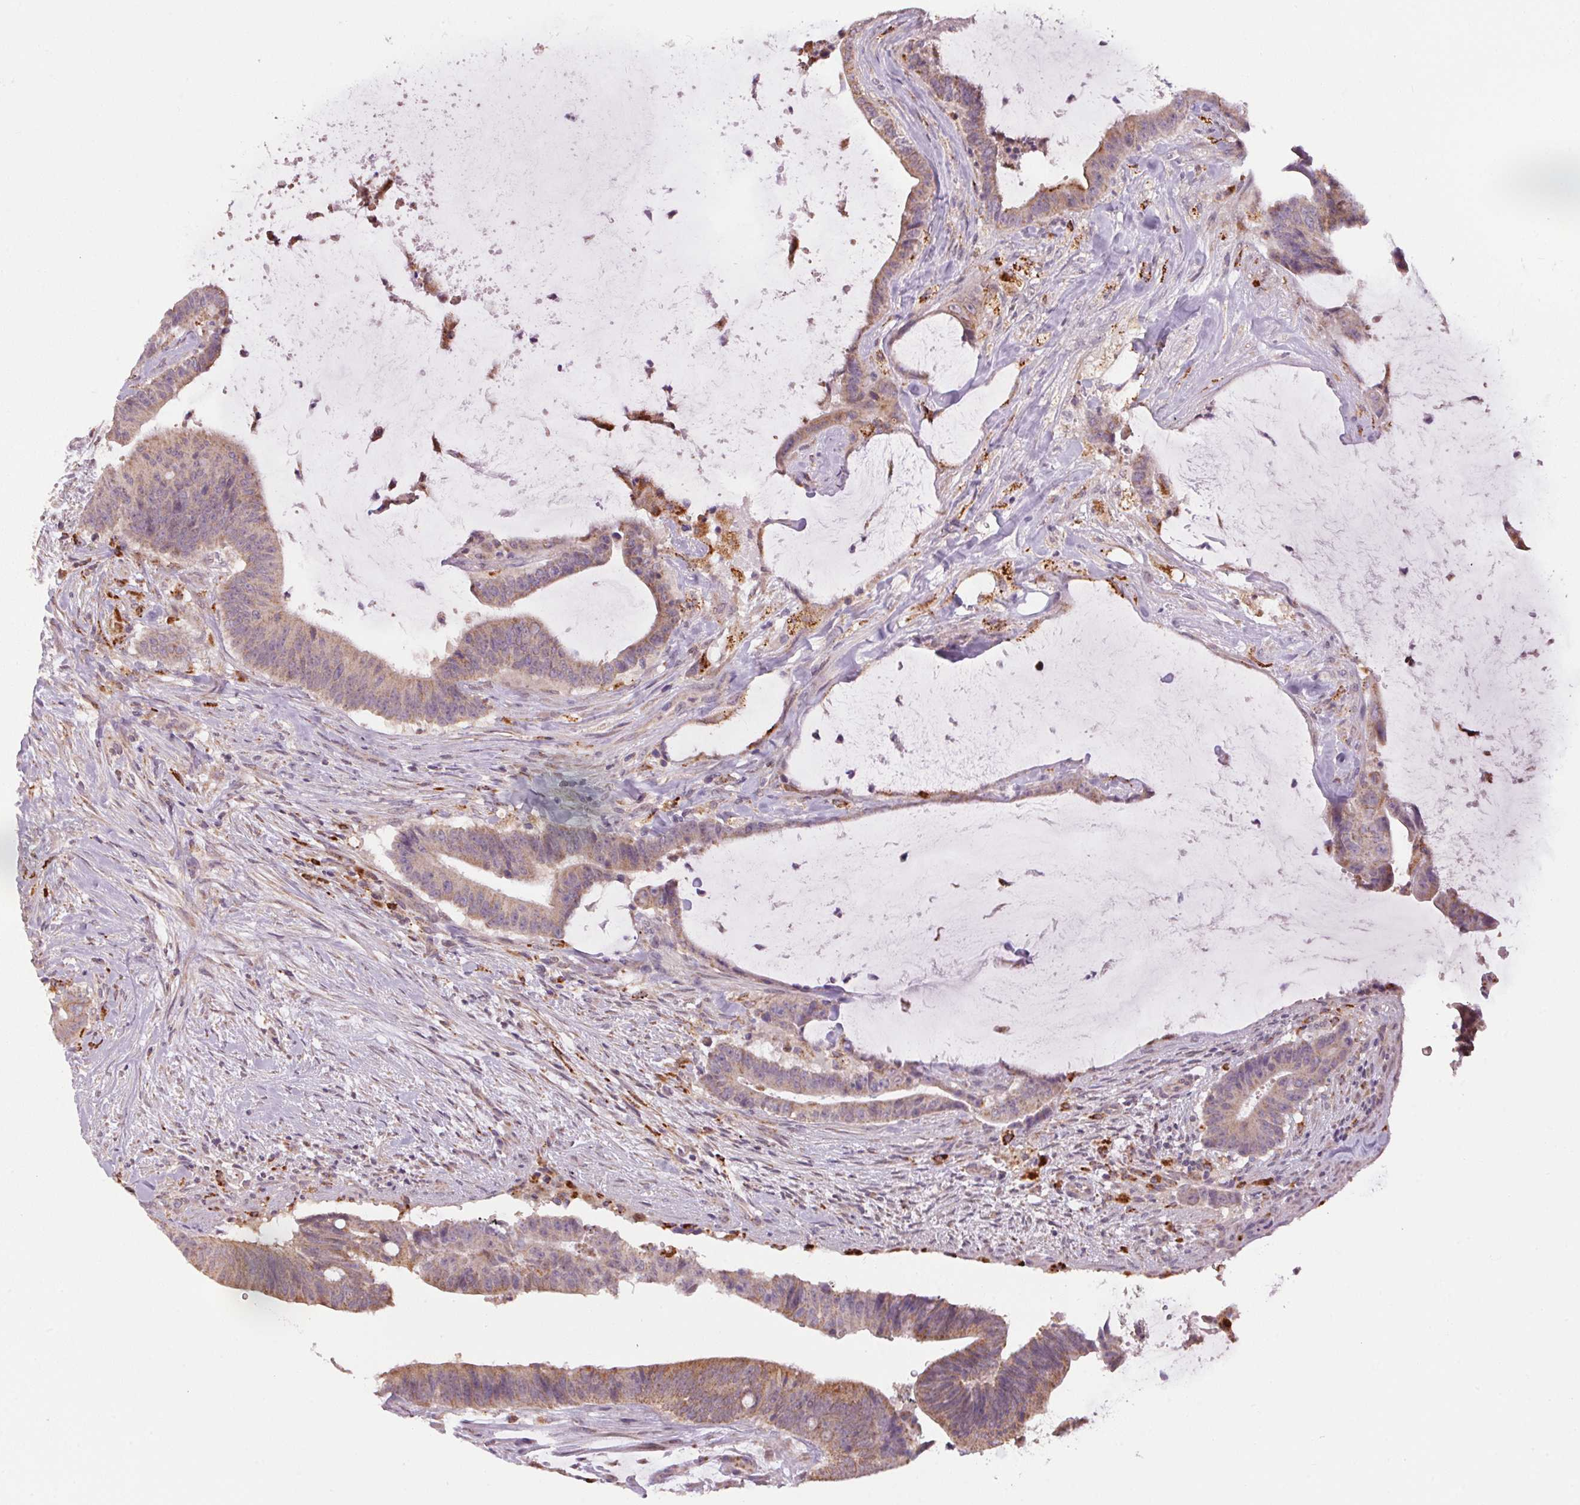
{"staining": {"intensity": "weak", "quantity": ">75%", "location": "cytoplasmic/membranous"}, "tissue": "colorectal cancer", "cell_type": "Tumor cells", "image_type": "cancer", "snomed": [{"axis": "morphology", "description": "Adenocarcinoma, NOS"}, {"axis": "topography", "description": "Colon"}], "caption": "Protein staining of colorectal cancer tissue exhibits weak cytoplasmic/membranous staining in approximately >75% of tumor cells.", "gene": "ADH5", "patient": {"sex": "female", "age": 43}}